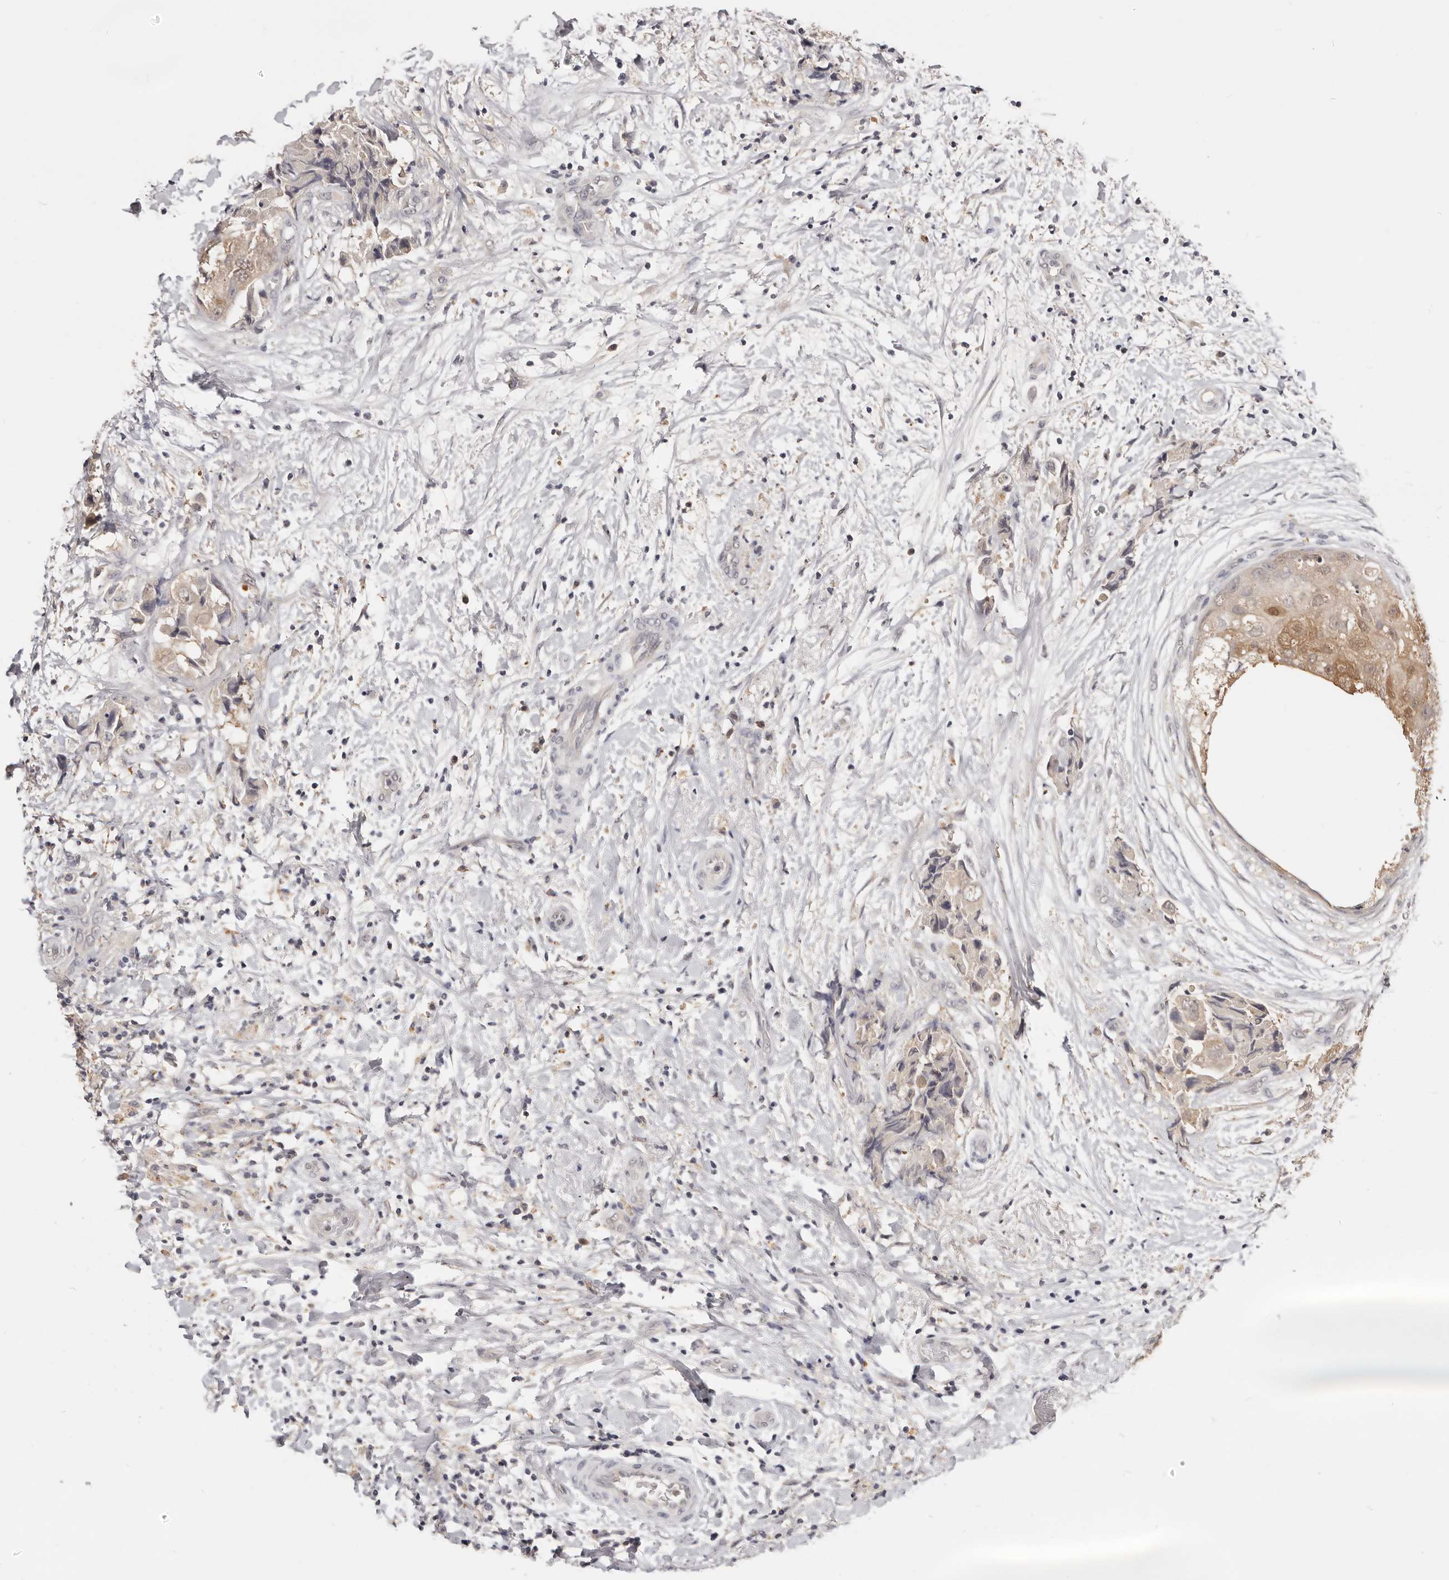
{"staining": {"intensity": "weak", "quantity": ">75%", "location": "cytoplasmic/membranous"}, "tissue": "breast cancer", "cell_type": "Tumor cells", "image_type": "cancer", "snomed": [{"axis": "morphology", "description": "Normal tissue, NOS"}, {"axis": "morphology", "description": "Duct carcinoma"}, {"axis": "topography", "description": "Breast"}], "caption": "Breast cancer (intraductal carcinoma) stained for a protein (brown) reveals weak cytoplasmic/membranous positive positivity in about >75% of tumor cells.", "gene": "TSPAN13", "patient": {"sex": "female", "age": 62}}